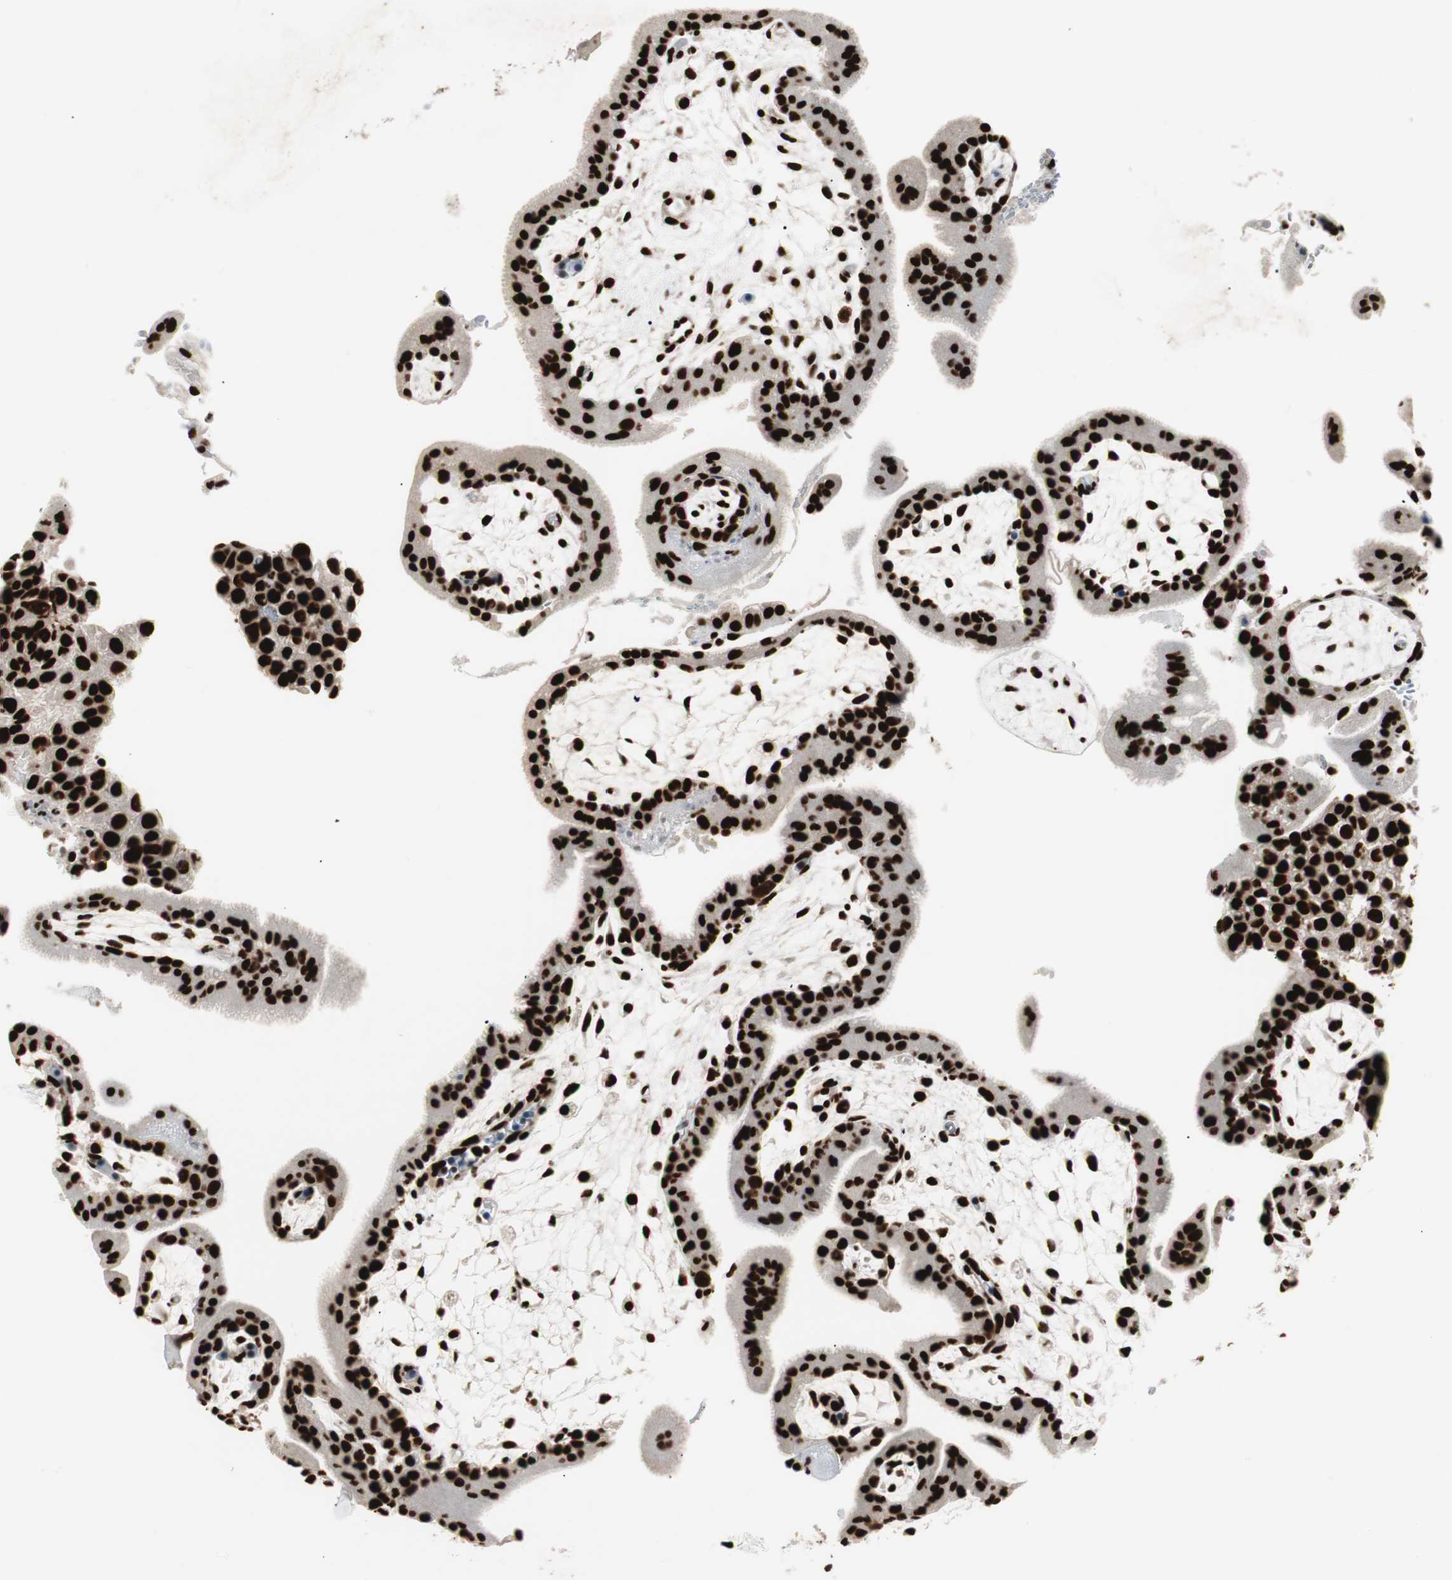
{"staining": {"intensity": "strong", "quantity": ">75%", "location": "nuclear"}, "tissue": "placenta", "cell_type": "Decidual cells", "image_type": "normal", "snomed": [{"axis": "morphology", "description": "Normal tissue, NOS"}, {"axis": "topography", "description": "Placenta"}], "caption": "The image displays immunohistochemical staining of normal placenta. There is strong nuclear staining is present in about >75% of decidual cells. Immunohistochemistry (ihc) stains the protein in brown and the nuclei are stained blue.", "gene": "MTA2", "patient": {"sex": "female", "age": 35}}